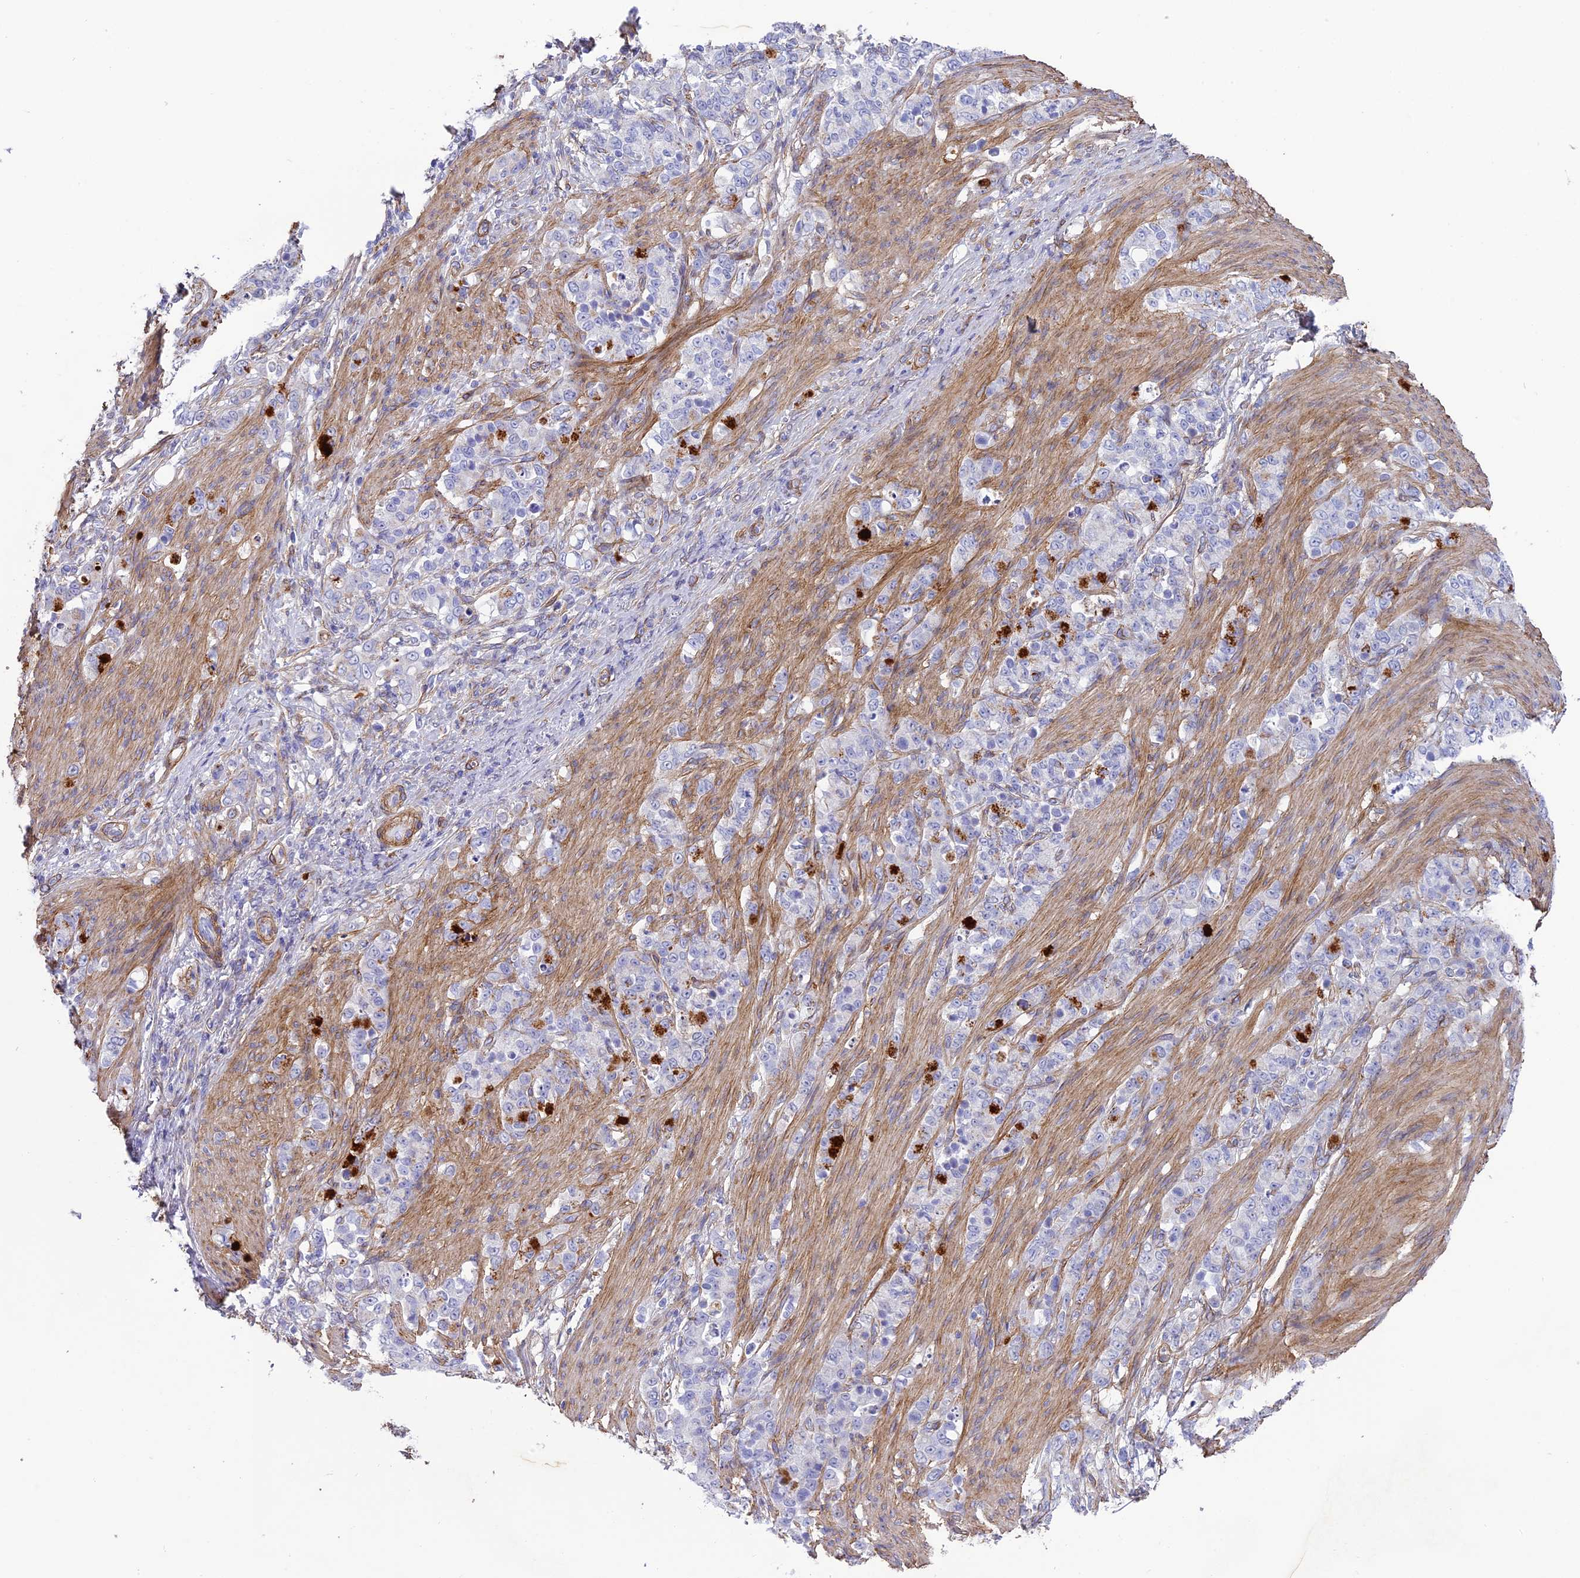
{"staining": {"intensity": "negative", "quantity": "none", "location": "none"}, "tissue": "stomach cancer", "cell_type": "Tumor cells", "image_type": "cancer", "snomed": [{"axis": "morphology", "description": "Adenocarcinoma, NOS"}, {"axis": "topography", "description": "Stomach"}], "caption": "Immunohistochemistry micrograph of stomach cancer (adenocarcinoma) stained for a protein (brown), which reveals no expression in tumor cells. The staining is performed using DAB (3,3'-diaminobenzidine) brown chromogen with nuclei counter-stained in using hematoxylin.", "gene": "TNS1", "patient": {"sex": "female", "age": 79}}